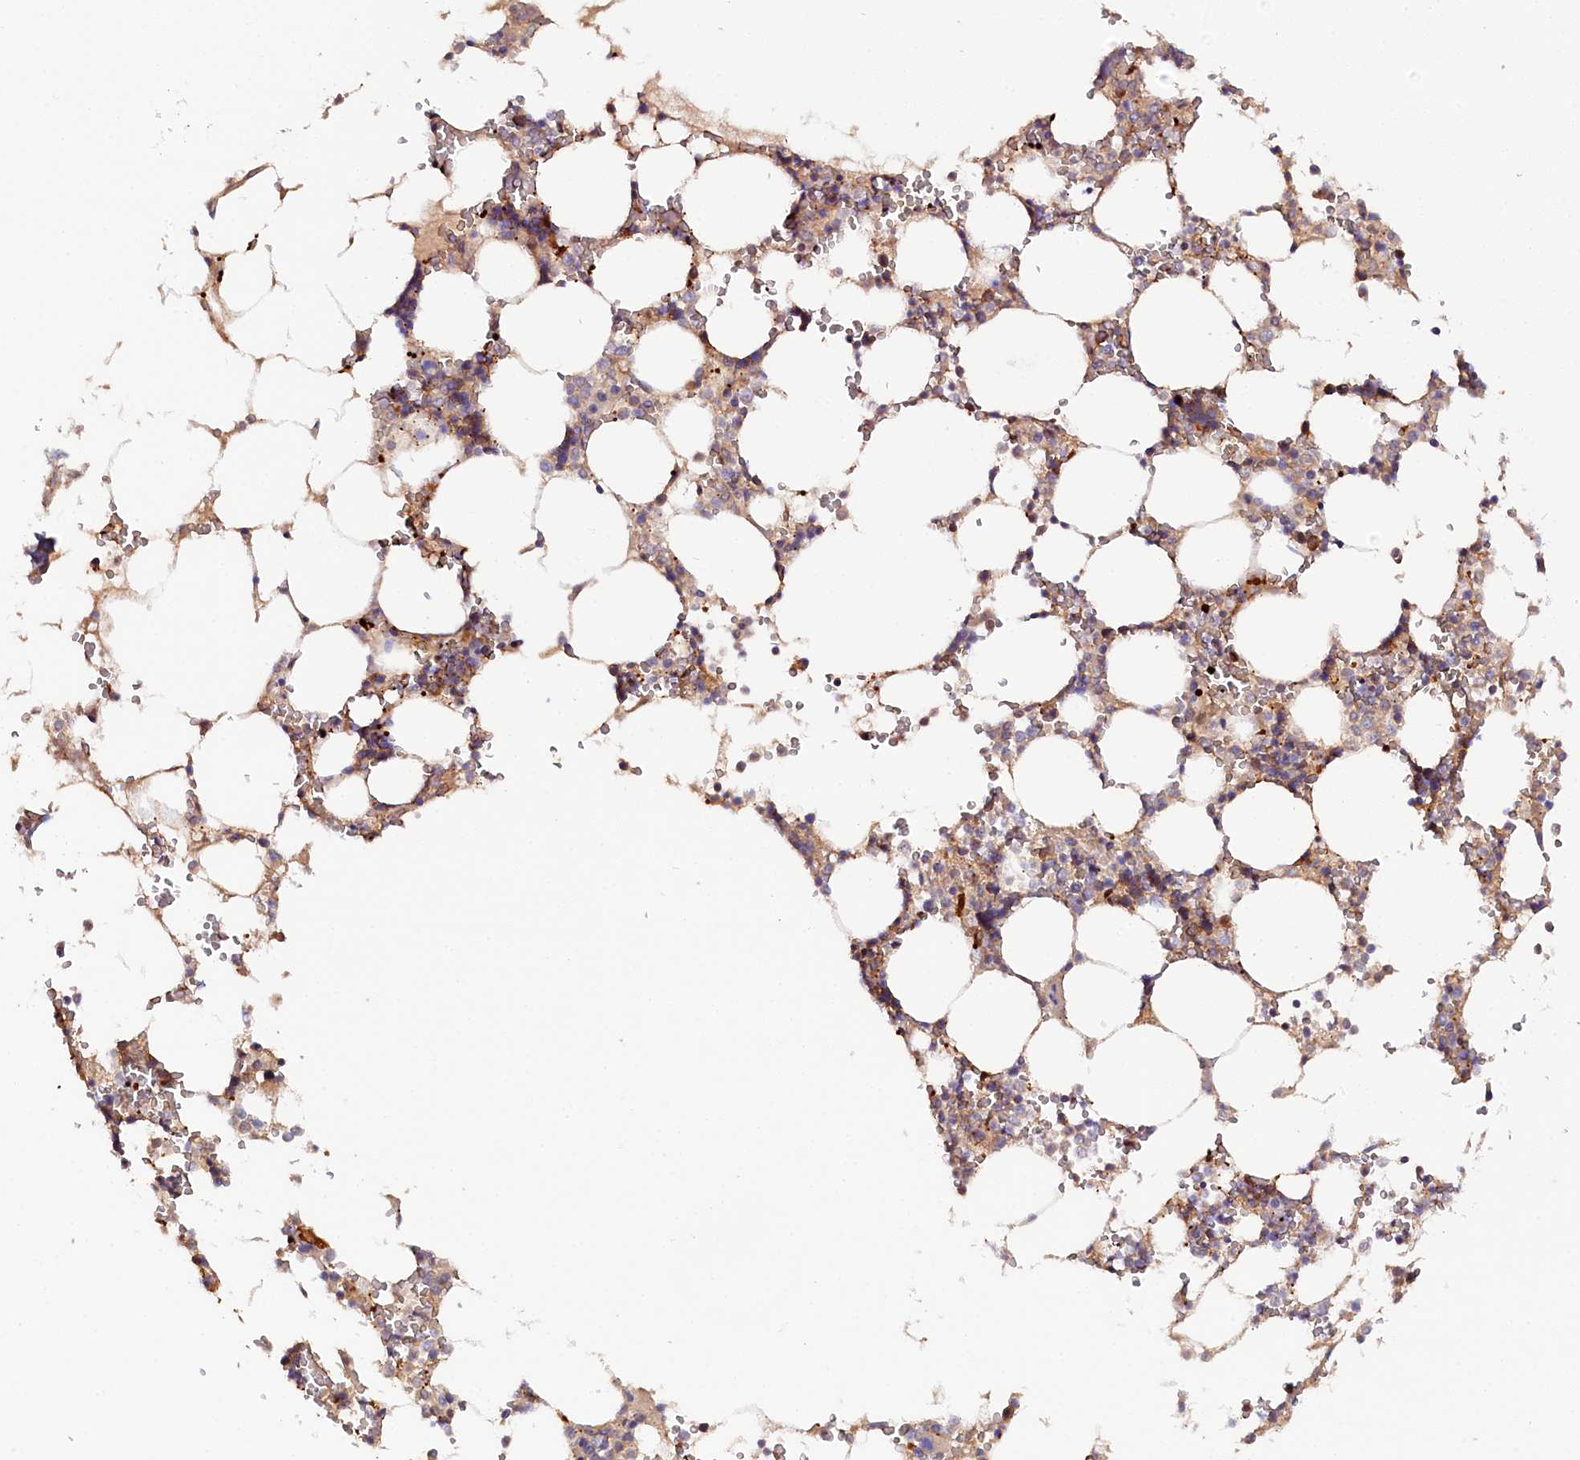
{"staining": {"intensity": "weak", "quantity": "<25%", "location": "cytoplasmic/membranous"}, "tissue": "bone marrow", "cell_type": "Hematopoietic cells", "image_type": "normal", "snomed": [{"axis": "morphology", "description": "Normal tissue, NOS"}, {"axis": "topography", "description": "Bone marrow"}], "caption": "This is an IHC micrograph of unremarkable human bone marrow. There is no positivity in hematopoietic cells.", "gene": "KATNB1", "patient": {"sex": "male", "age": 64}}